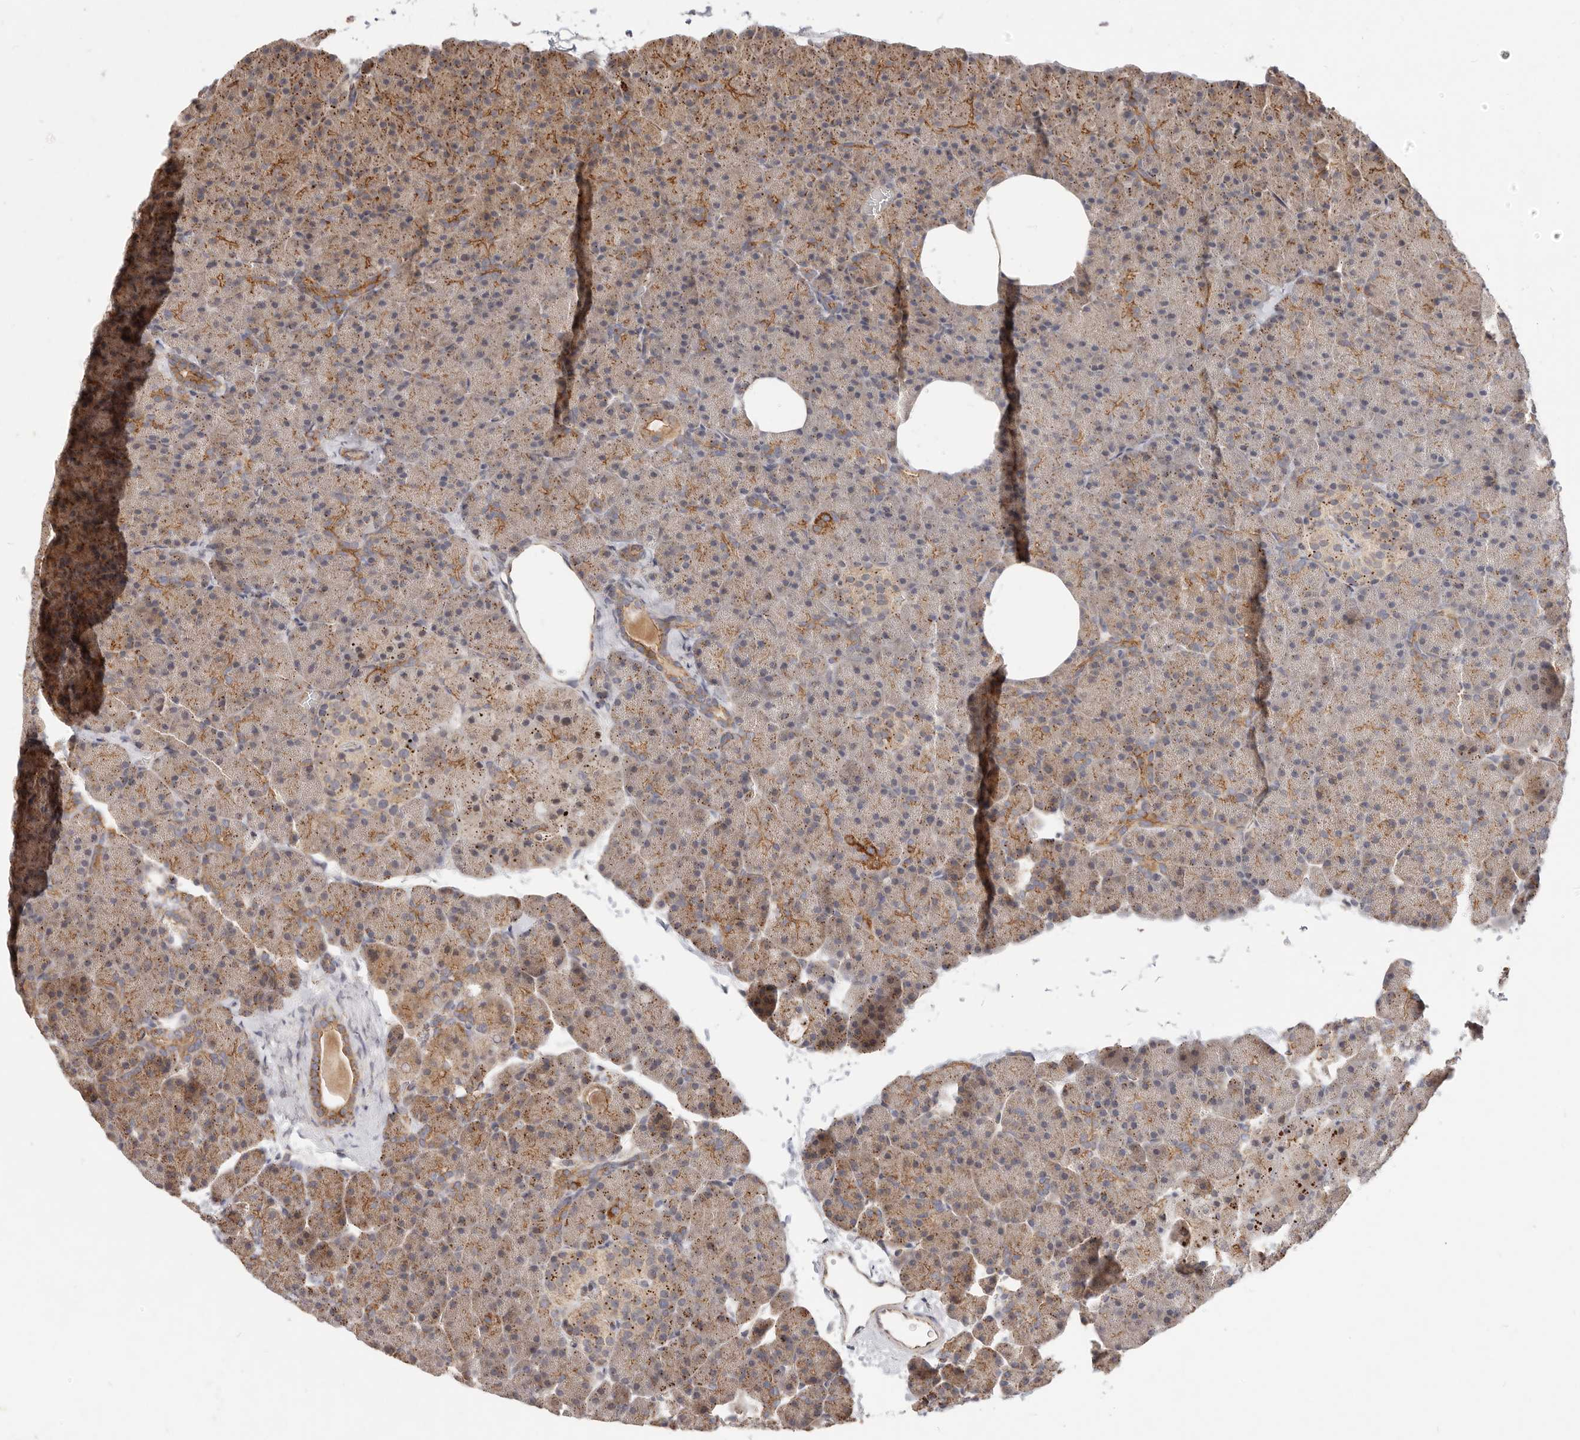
{"staining": {"intensity": "moderate", "quantity": ">75%", "location": "cytoplasmic/membranous"}, "tissue": "pancreas", "cell_type": "Exocrine glandular cells", "image_type": "normal", "snomed": [{"axis": "morphology", "description": "Normal tissue, NOS"}, {"axis": "morphology", "description": "Carcinoid, malignant, NOS"}, {"axis": "topography", "description": "Pancreas"}], "caption": "Pancreas stained with IHC reveals moderate cytoplasmic/membranous staining in about >75% of exocrine glandular cells. Using DAB (brown) and hematoxylin (blue) stains, captured at high magnification using brightfield microscopy.", "gene": "USP49", "patient": {"sex": "female", "age": 35}}